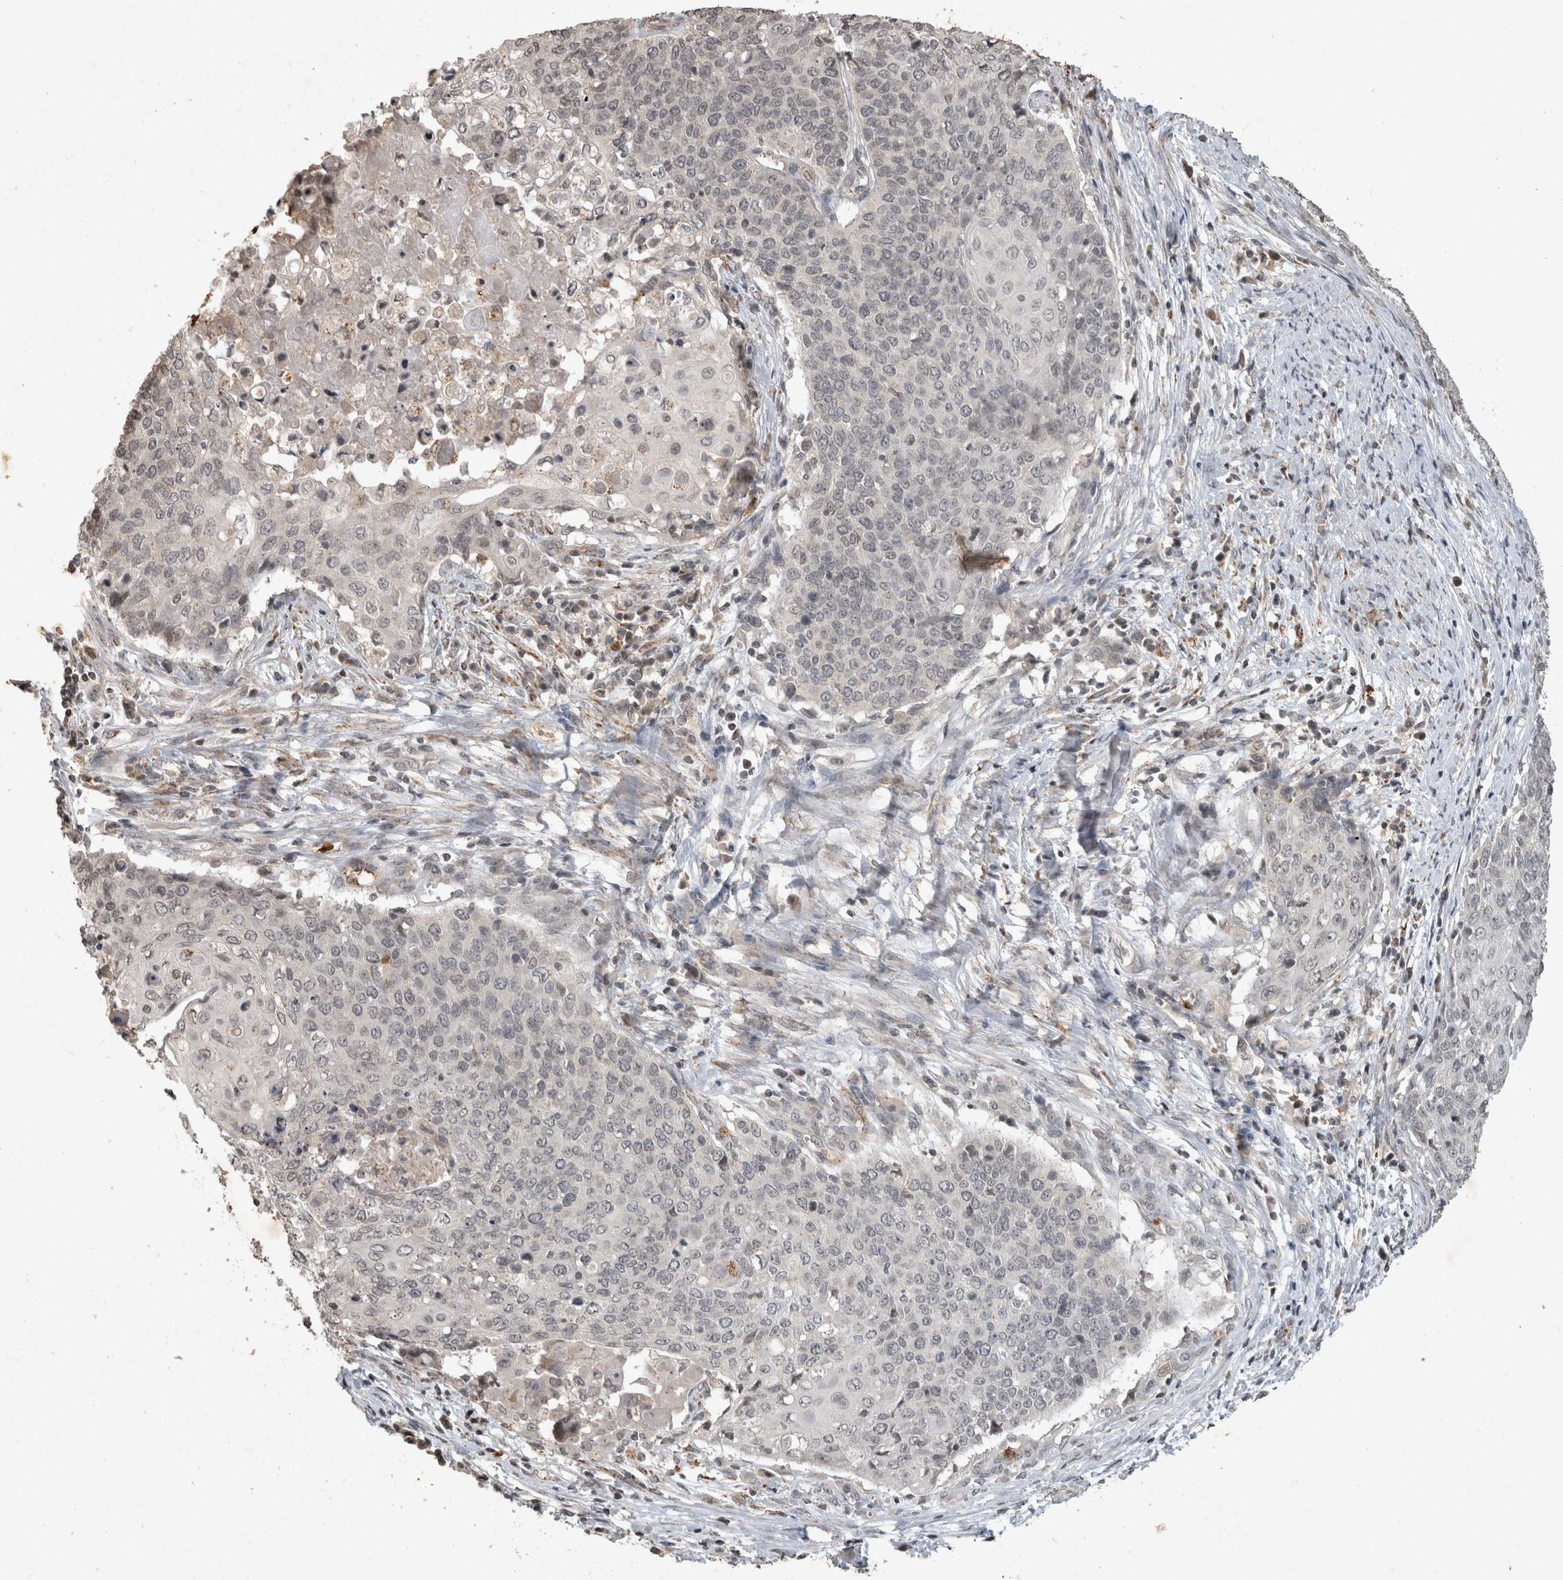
{"staining": {"intensity": "negative", "quantity": "none", "location": "none"}, "tissue": "cervical cancer", "cell_type": "Tumor cells", "image_type": "cancer", "snomed": [{"axis": "morphology", "description": "Squamous cell carcinoma, NOS"}, {"axis": "topography", "description": "Cervix"}], "caption": "The histopathology image reveals no staining of tumor cells in cervical cancer (squamous cell carcinoma).", "gene": "HRK", "patient": {"sex": "female", "age": 39}}